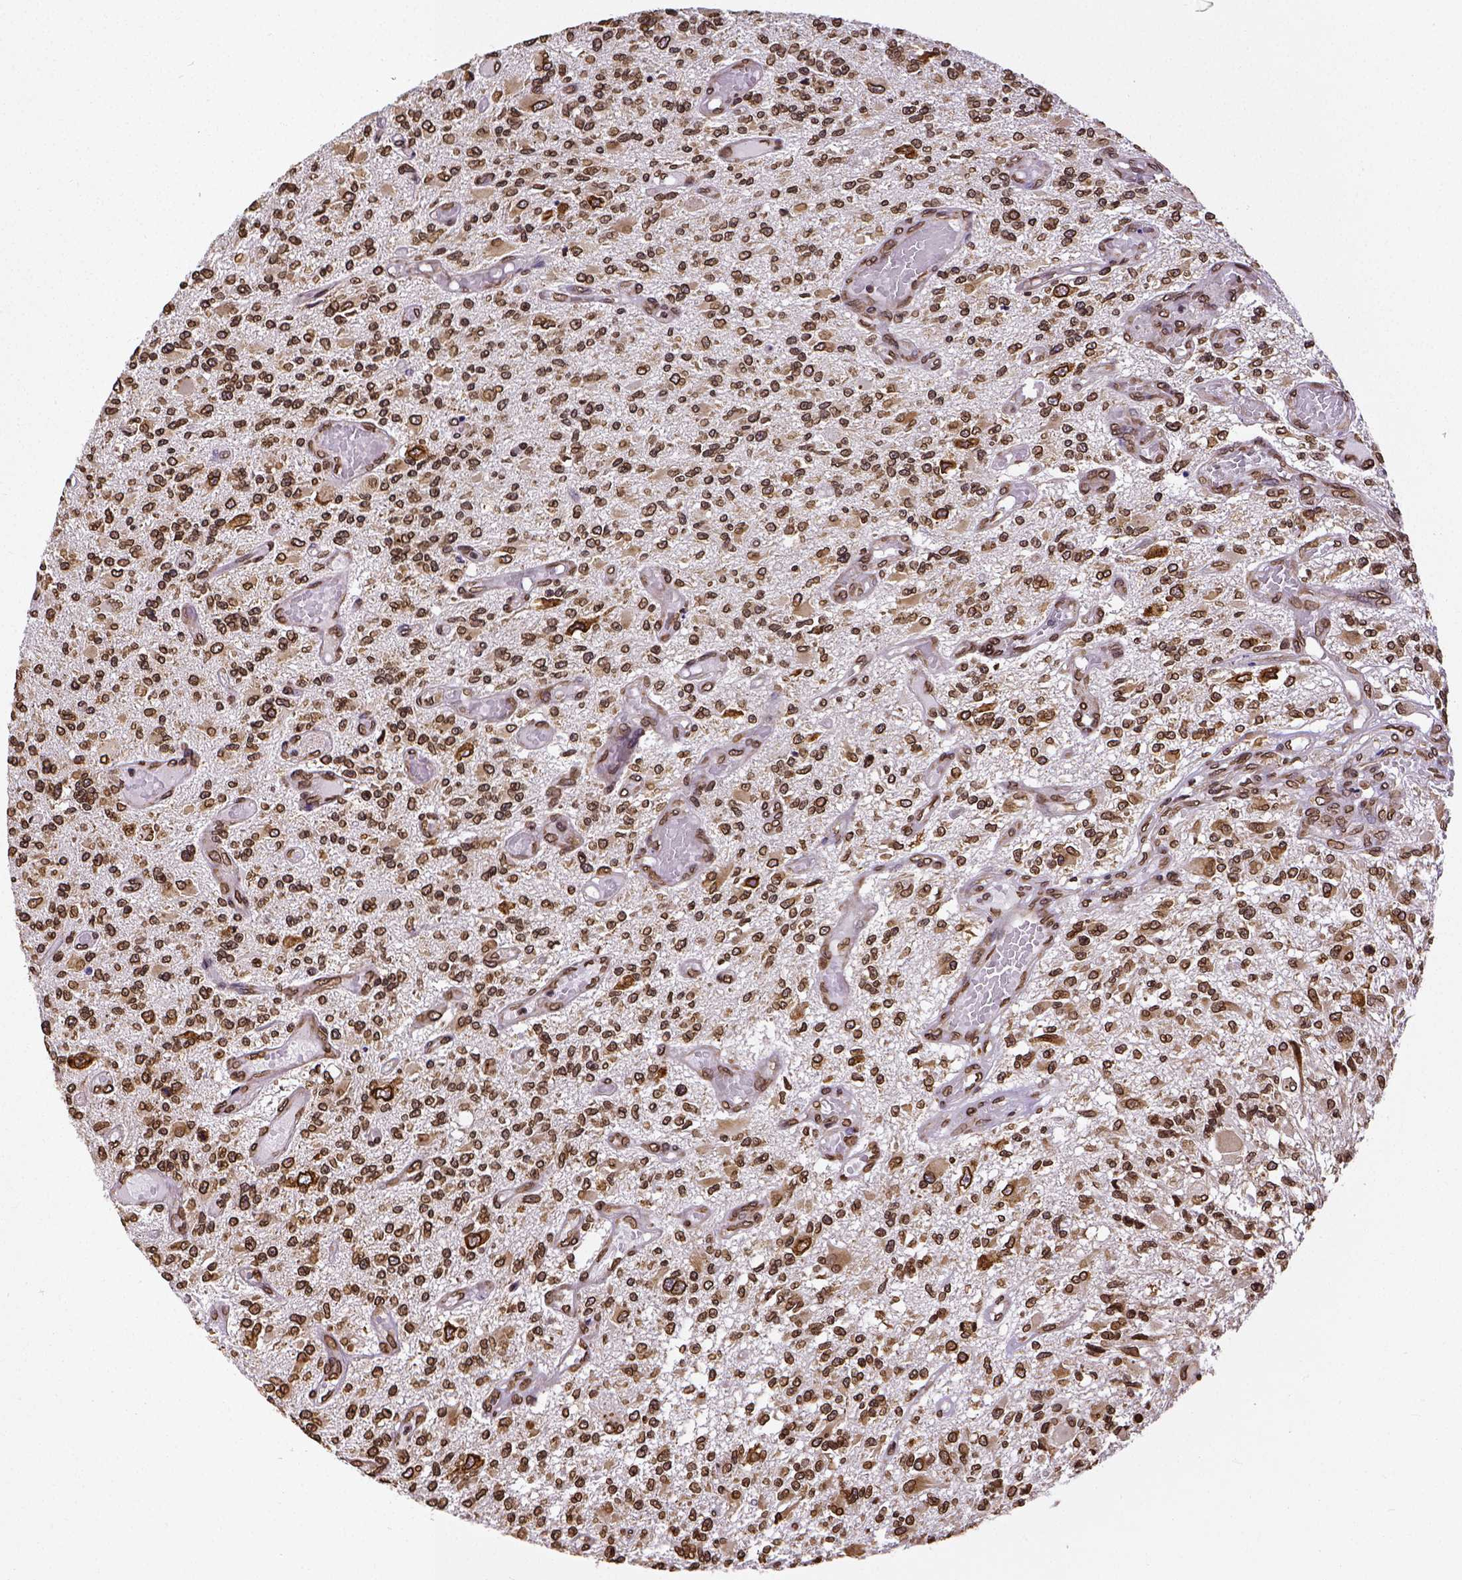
{"staining": {"intensity": "strong", "quantity": ">75%", "location": "cytoplasmic/membranous,nuclear"}, "tissue": "glioma", "cell_type": "Tumor cells", "image_type": "cancer", "snomed": [{"axis": "morphology", "description": "Glioma, malignant, High grade"}, {"axis": "topography", "description": "Brain"}], "caption": "High-magnification brightfield microscopy of high-grade glioma (malignant) stained with DAB (3,3'-diaminobenzidine) (brown) and counterstained with hematoxylin (blue). tumor cells exhibit strong cytoplasmic/membranous and nuclear expression is seen in about>75% of cells. (DAB (3,3'-diaminobenzidine) IHC, brown staining for protein, blue staining for nuclei).", "gene": "MTDH", "patient": {"sex": "female", "age": 63}}